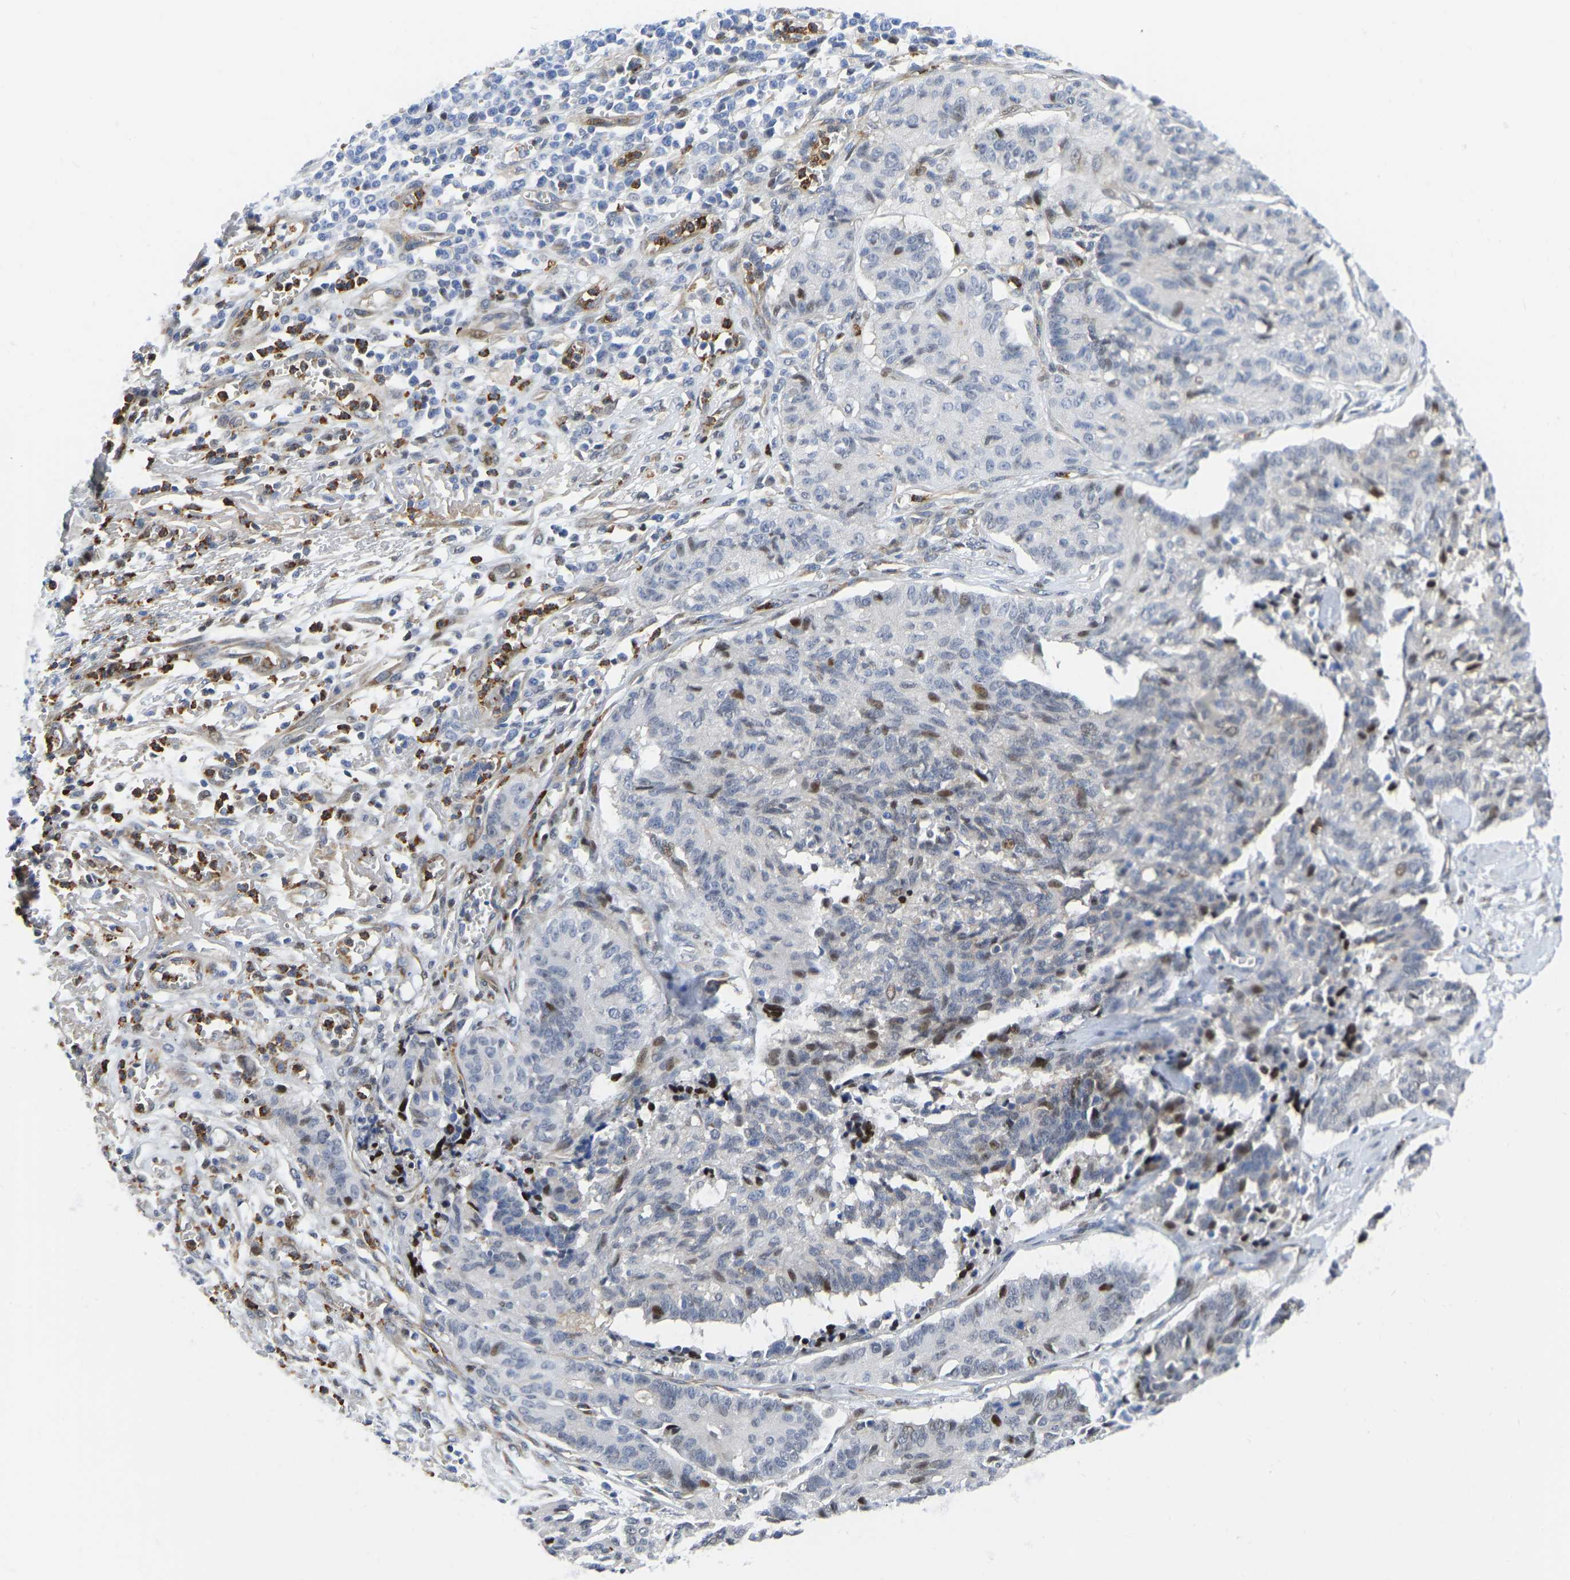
{"staining": {"intensity": "moderate", "quantity": "<25%", "location": "nuclear"}, "tissue": "cervical cancer", "cell_type": "Tumor cells", "image_type": "cancer", "snomed": [{"axis": "morphology", "description": "Squamous cell carcinoma, NOS"}, {"axis": "topography", "description": "Cervix"}], "caption": "A low amount of moderate nuclear staining is appreciated in approximately <25% of tumor cells in squamous cell carcinoma (cervical) tissue.", "gene": "HDAC5", "patient": {"sex": "female", "age": 35}}